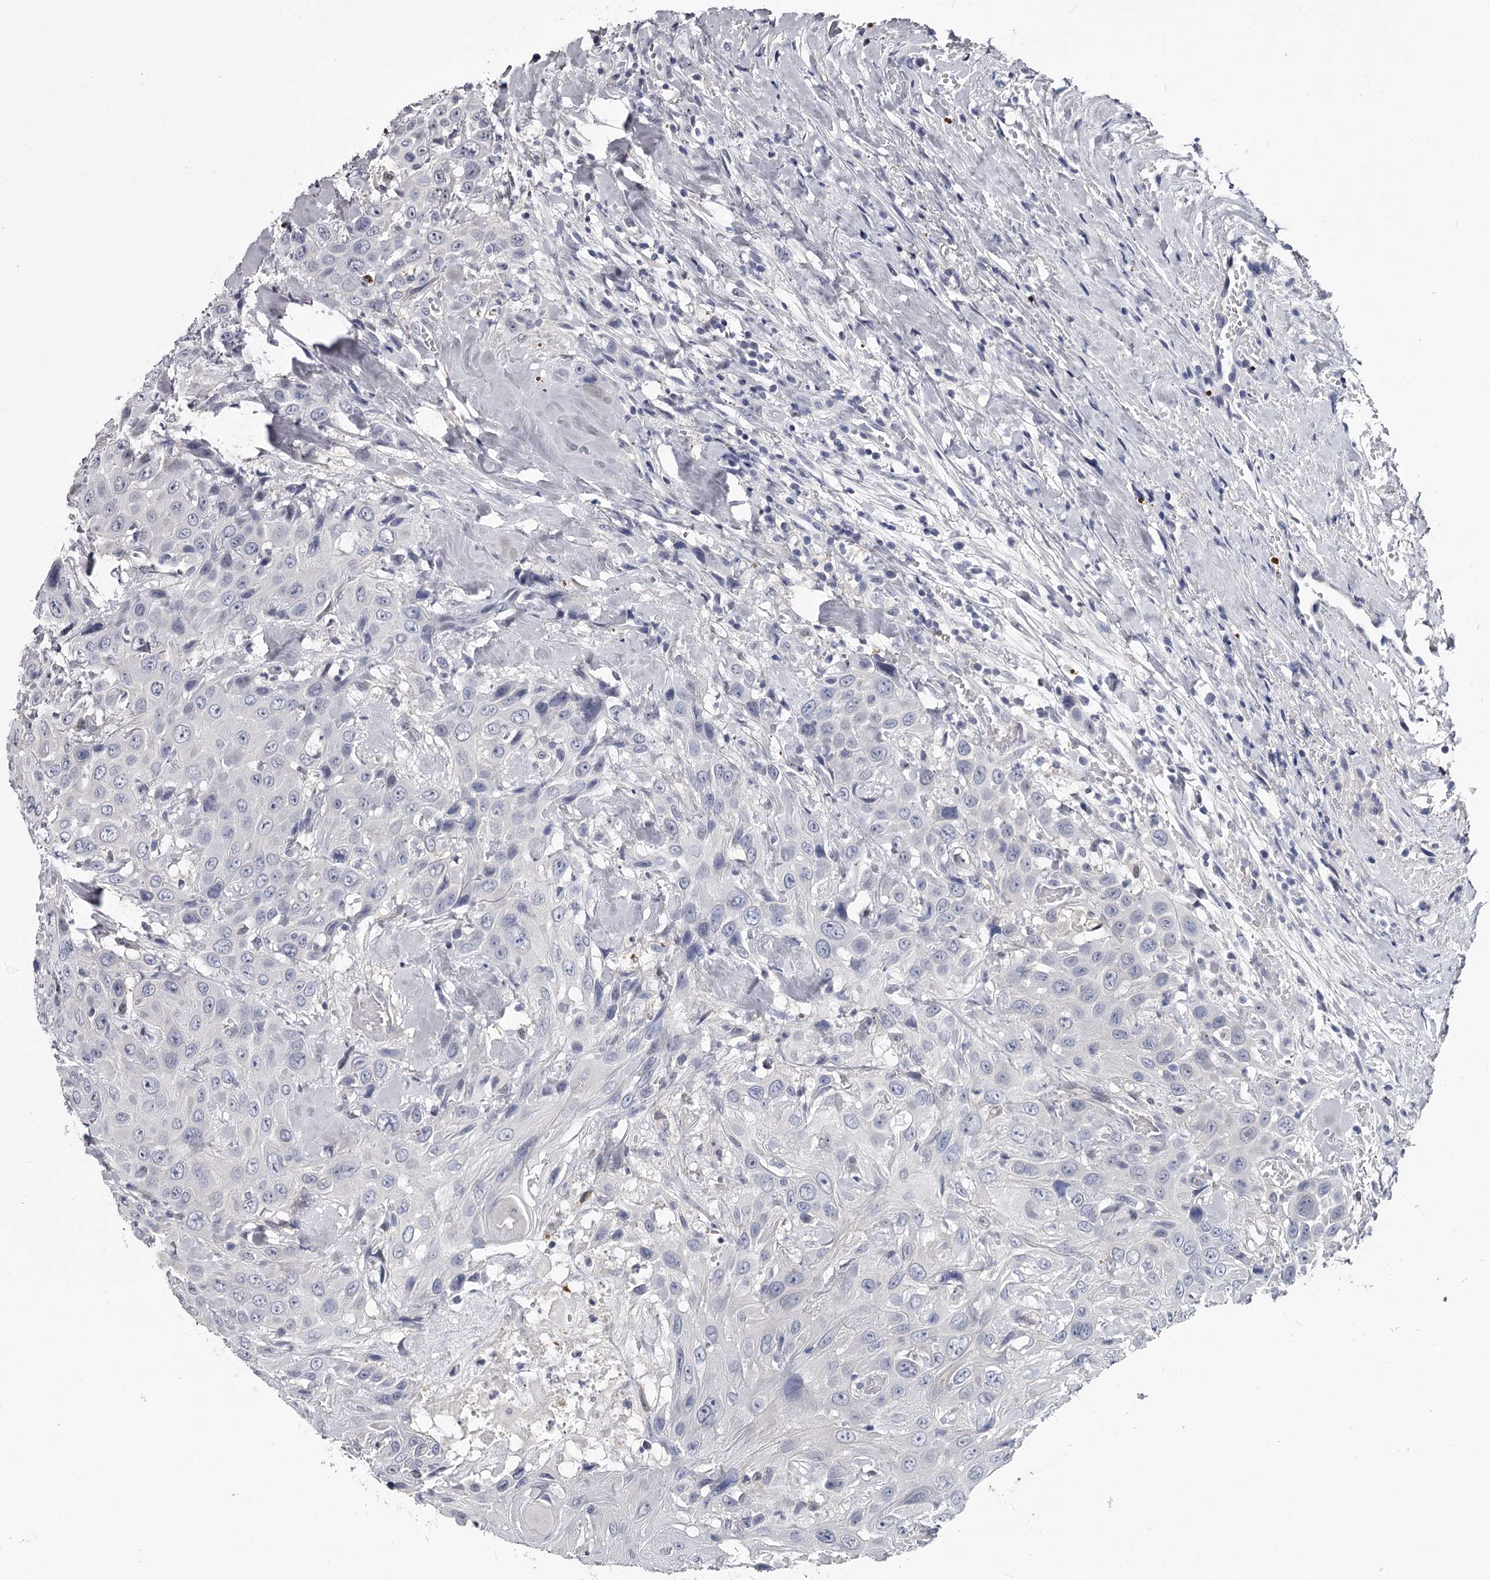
{"staining": {"intensity": "negative", "quantity": "none", "location": "none"}, "tissue": "head and neck cancer", "cell_type": "Tumor cells", "image_type": "cancer", "snomed": [{"axis": "morphology", "description": "Squamous cell carcinoma, NOS"}, {"axis": "topography", "description": "Head-Neck"}], "caption": "The image displays no staining of tumor cells in head and neck cancer. (DAB (3,3'-diaminobenzidine) immunohistochemistry (IHC) visualized using brightfield microscopy, high magnification).", "gene": "GSTO1", "patient": {"sex": "male", "age": 81}}